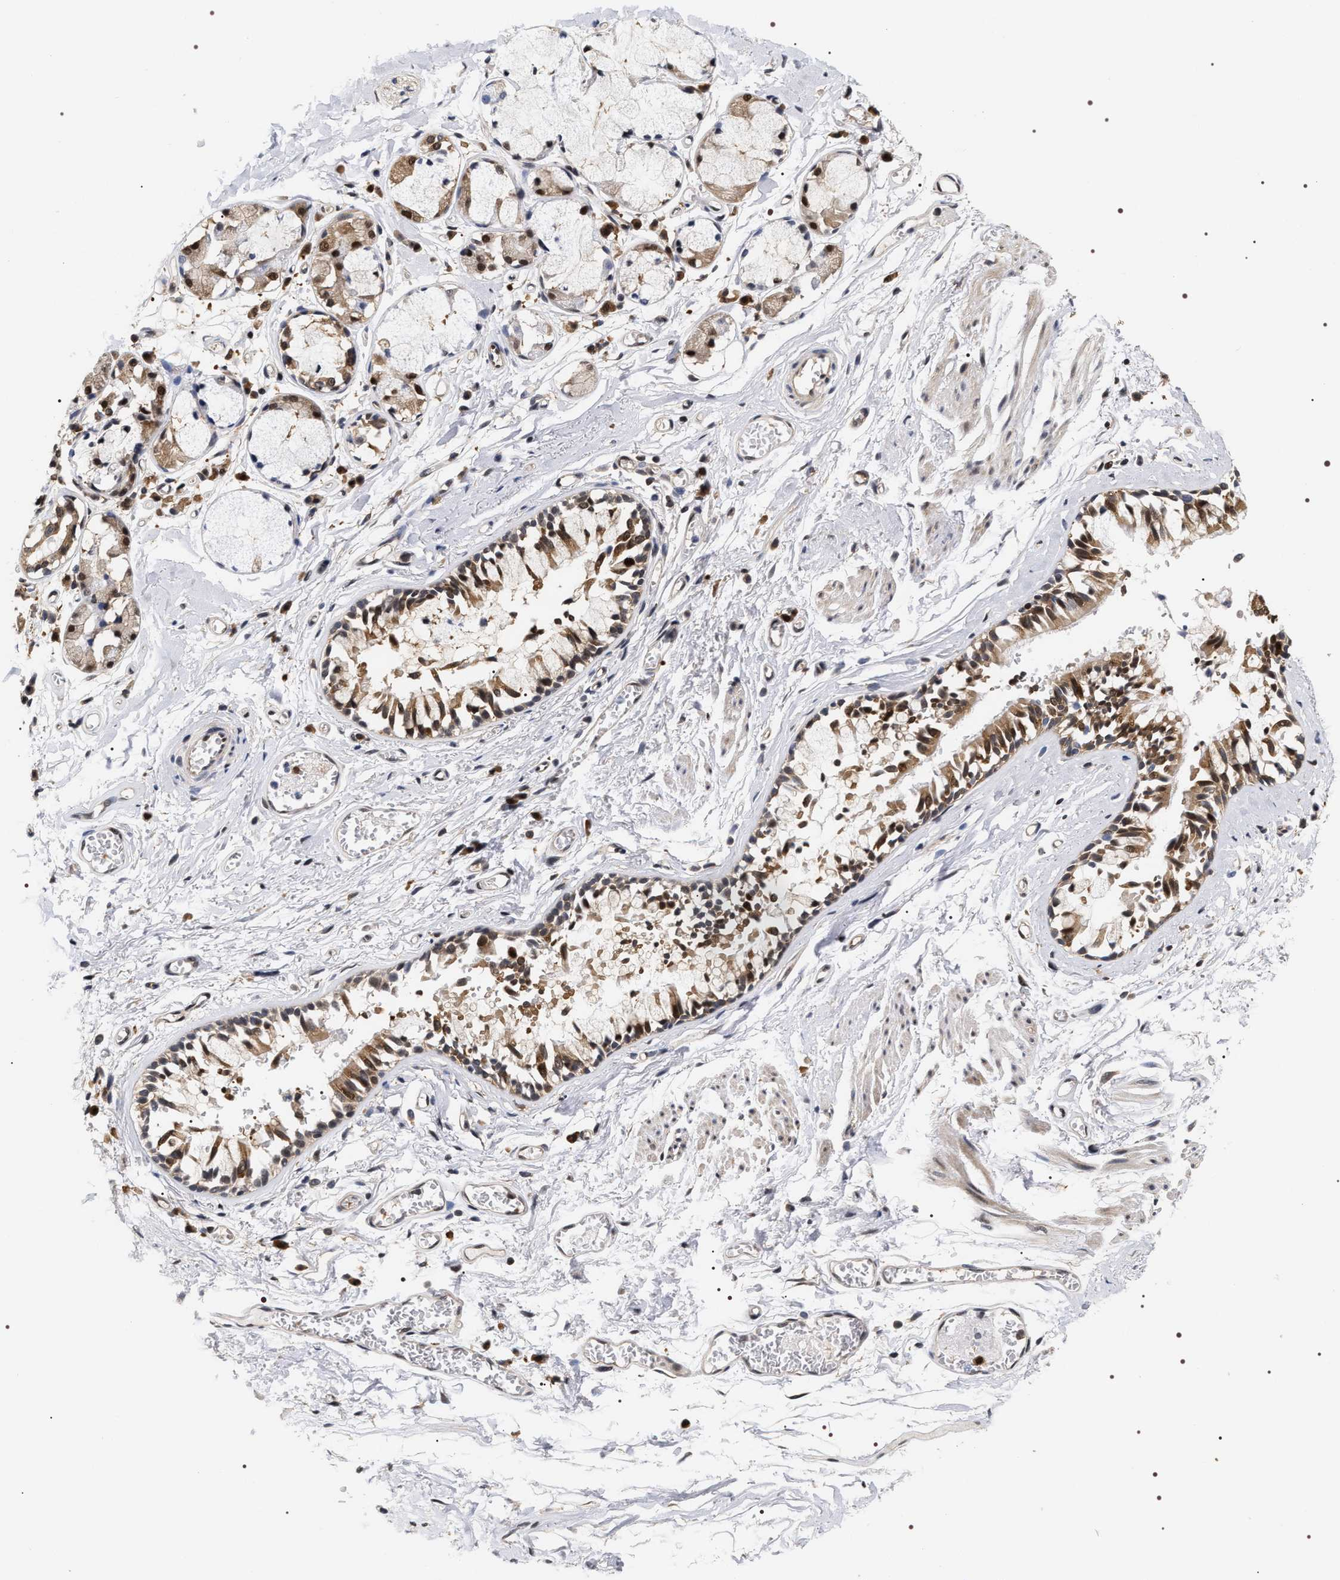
{"staining": {"intensity": "strong", "quantity": ">75%", "location": "cytoplasmic/membranous"}, "tissue": "bronchus", "cell_type": "Respiratory epithelial cells", "image_type": "normal", "snomed": [{"axis": "morphology", "description": "Normal tissue, NOS"}, {"axis": "morphology", "description": "Inflammation, NOS"}, {"axis": "topography", "description": "Cartilage tissue"}, {"axis": "topography", "description": "Lung"}], "caption": "Immunohistochemistry (IHC) staining of benign bronchus, which demonstrates high levels of strong cytoplasmic/membranous expression in approximately >75% of respiratory epithelial cells indicating strong cytoplasmic/membranous protein staining. The staining was performed using DAB (brown) for protein detection and nuclei were counterstained in hematoxylin (blue).", "gene": "BAG6", "patient": {"sex": "male", "age": 71}}